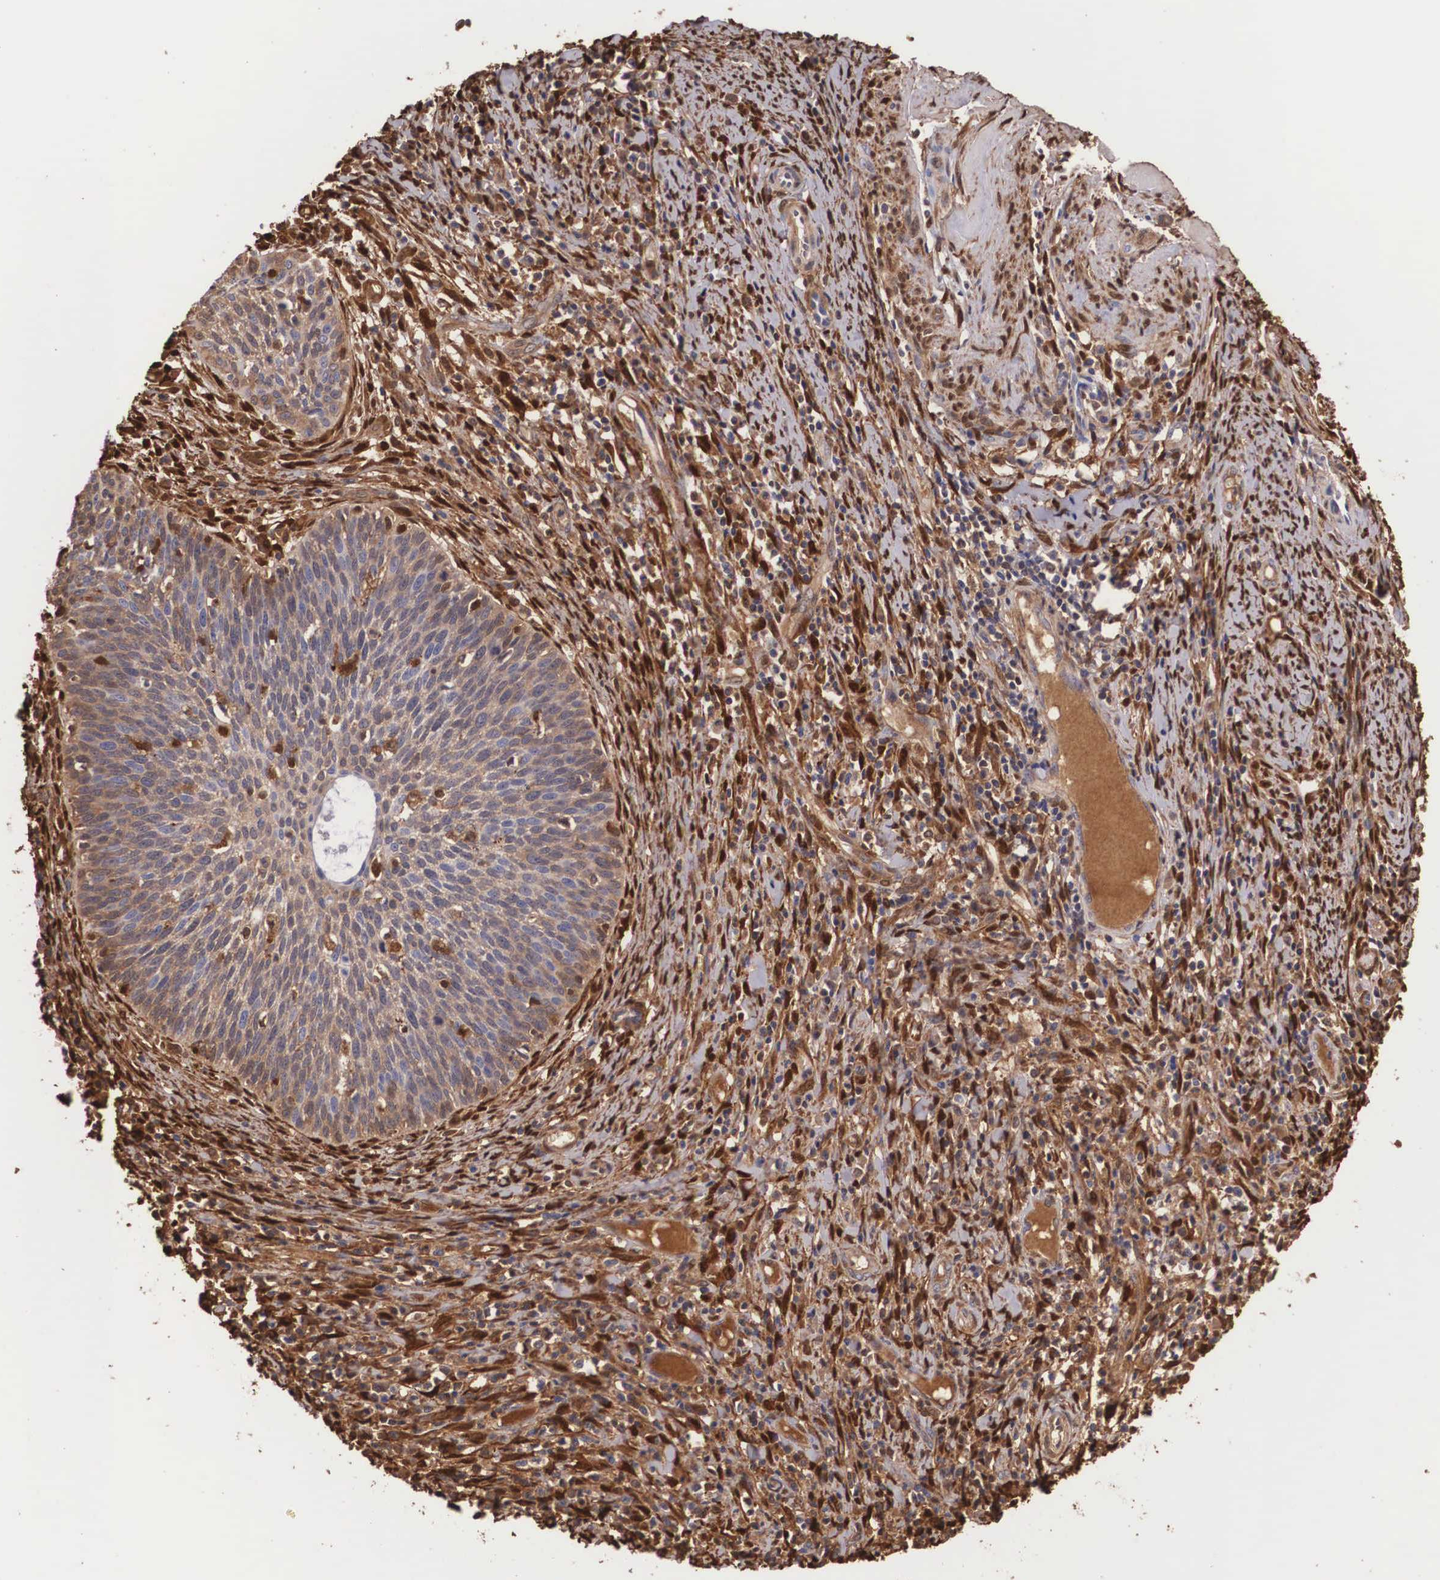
{"staining": {"intensity": "weak", "quantity": "25%-75%", "location": "cytoplasmic/membranous"}, "tissue": "cervical cancer", "cell_type": "Tumor cells", "image_type": "cancer", "snomed": [{"axis": "morphology", "description": "Squamous cell carcinoma, NOS"}, {"axis": "topography", "description": "Cervix"}], "caption": "Protein staining reveals weak cytoplasmic/membranous positivity in about 25%-75% of tumor cells in cervical cancer. (Brightfield microscopy of DAB IHC at high magnification).", "gene": "LGALS1", "patient": {"sex": "female", "age": 41}}